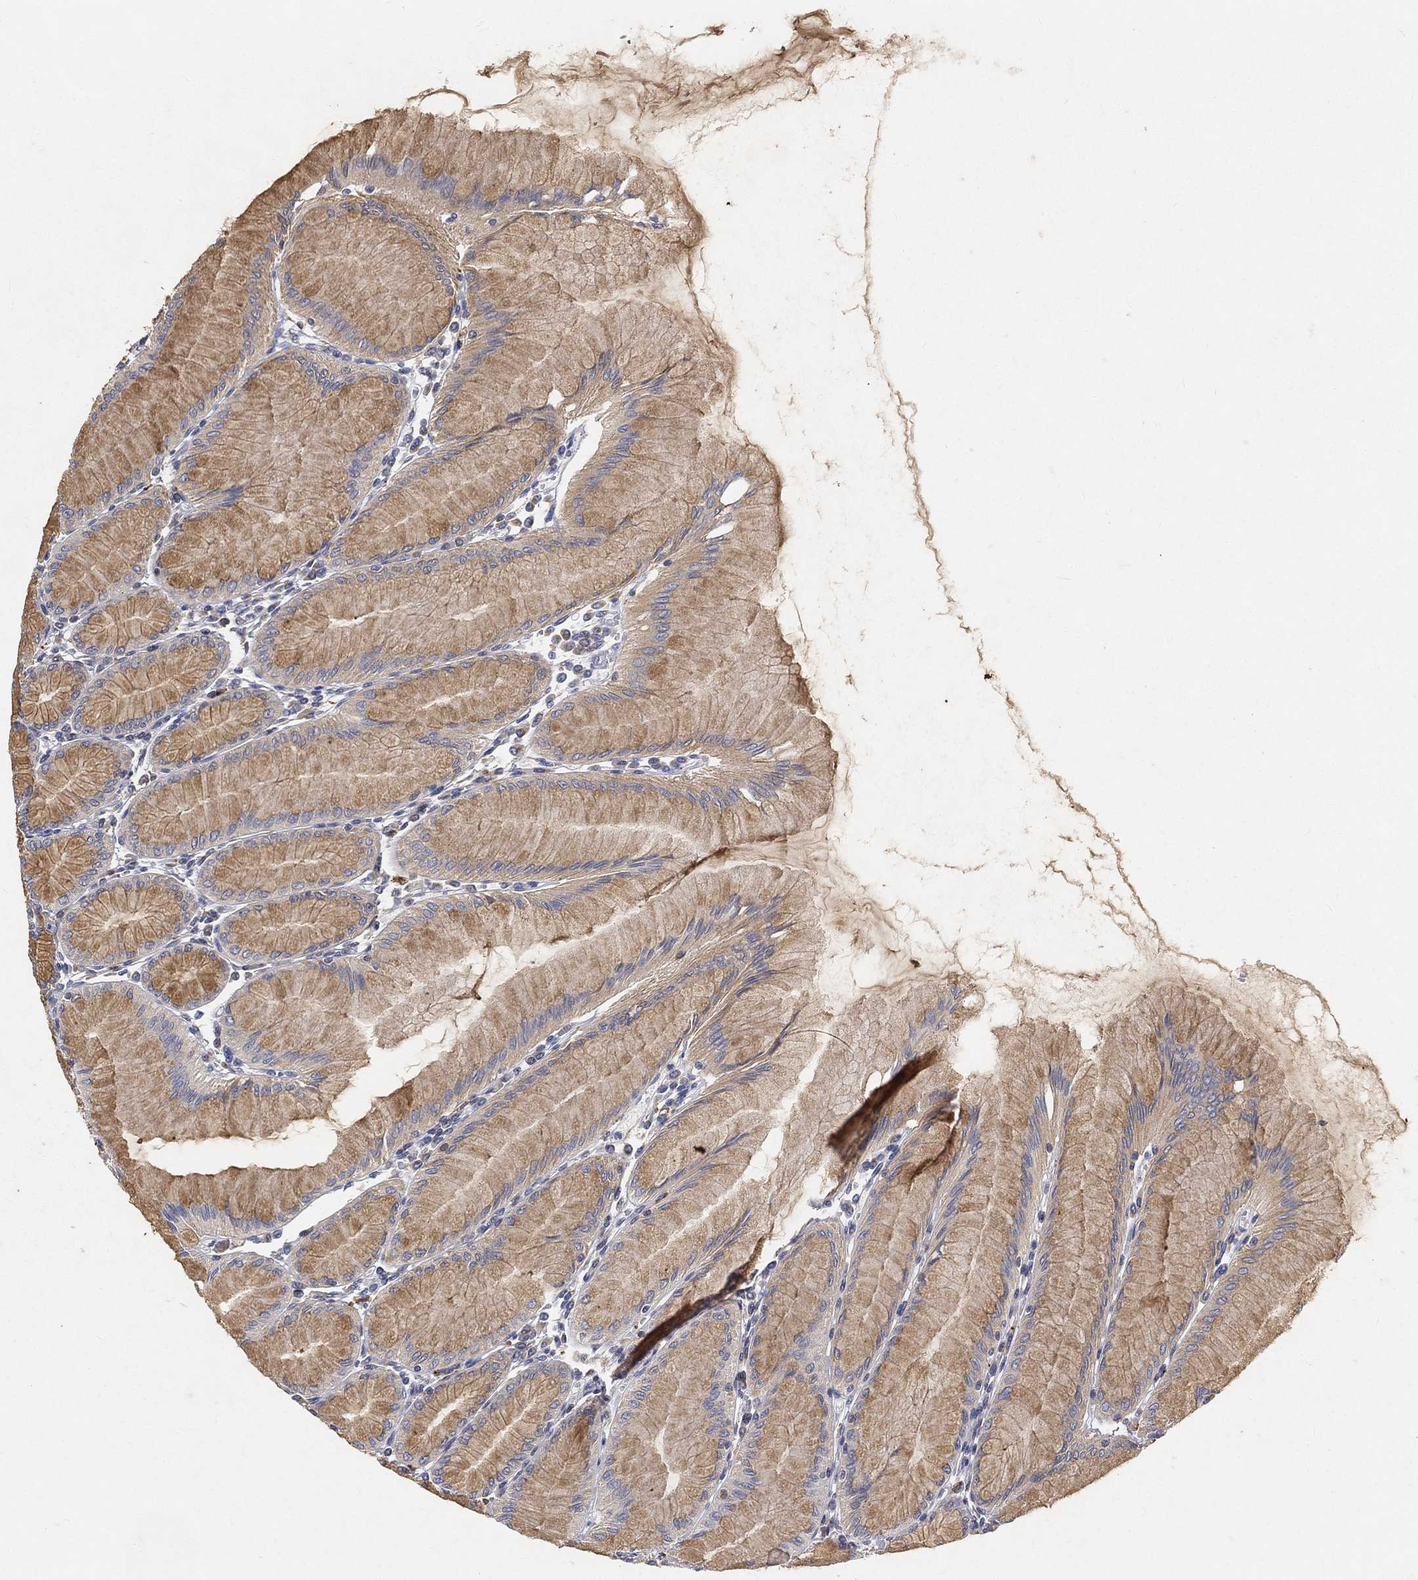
{"staining": {"intensity": "moderate", "quantity": "25%-75%", "location": "cytoplasmic/membranous"}, "tissue": "stomach", "cell_type": "Glandular cells", "image_type": "normal", "snomed": [{"axis": "morphology", "description": "Normal tissue, NOS"}, {"axis": "topography", "description": "Stomach"}], "caption": "Immunohistochemical staining of unremarkable stomach shows medium levels of moderate cytoplasmic/membranous staining in approximately 25%-75% of glandular cells. (brown staining indicates protein expression, while blue staining denotes nuclei).", "gene": "CTSL", "patient": {"sex": "female", "age": 57}}